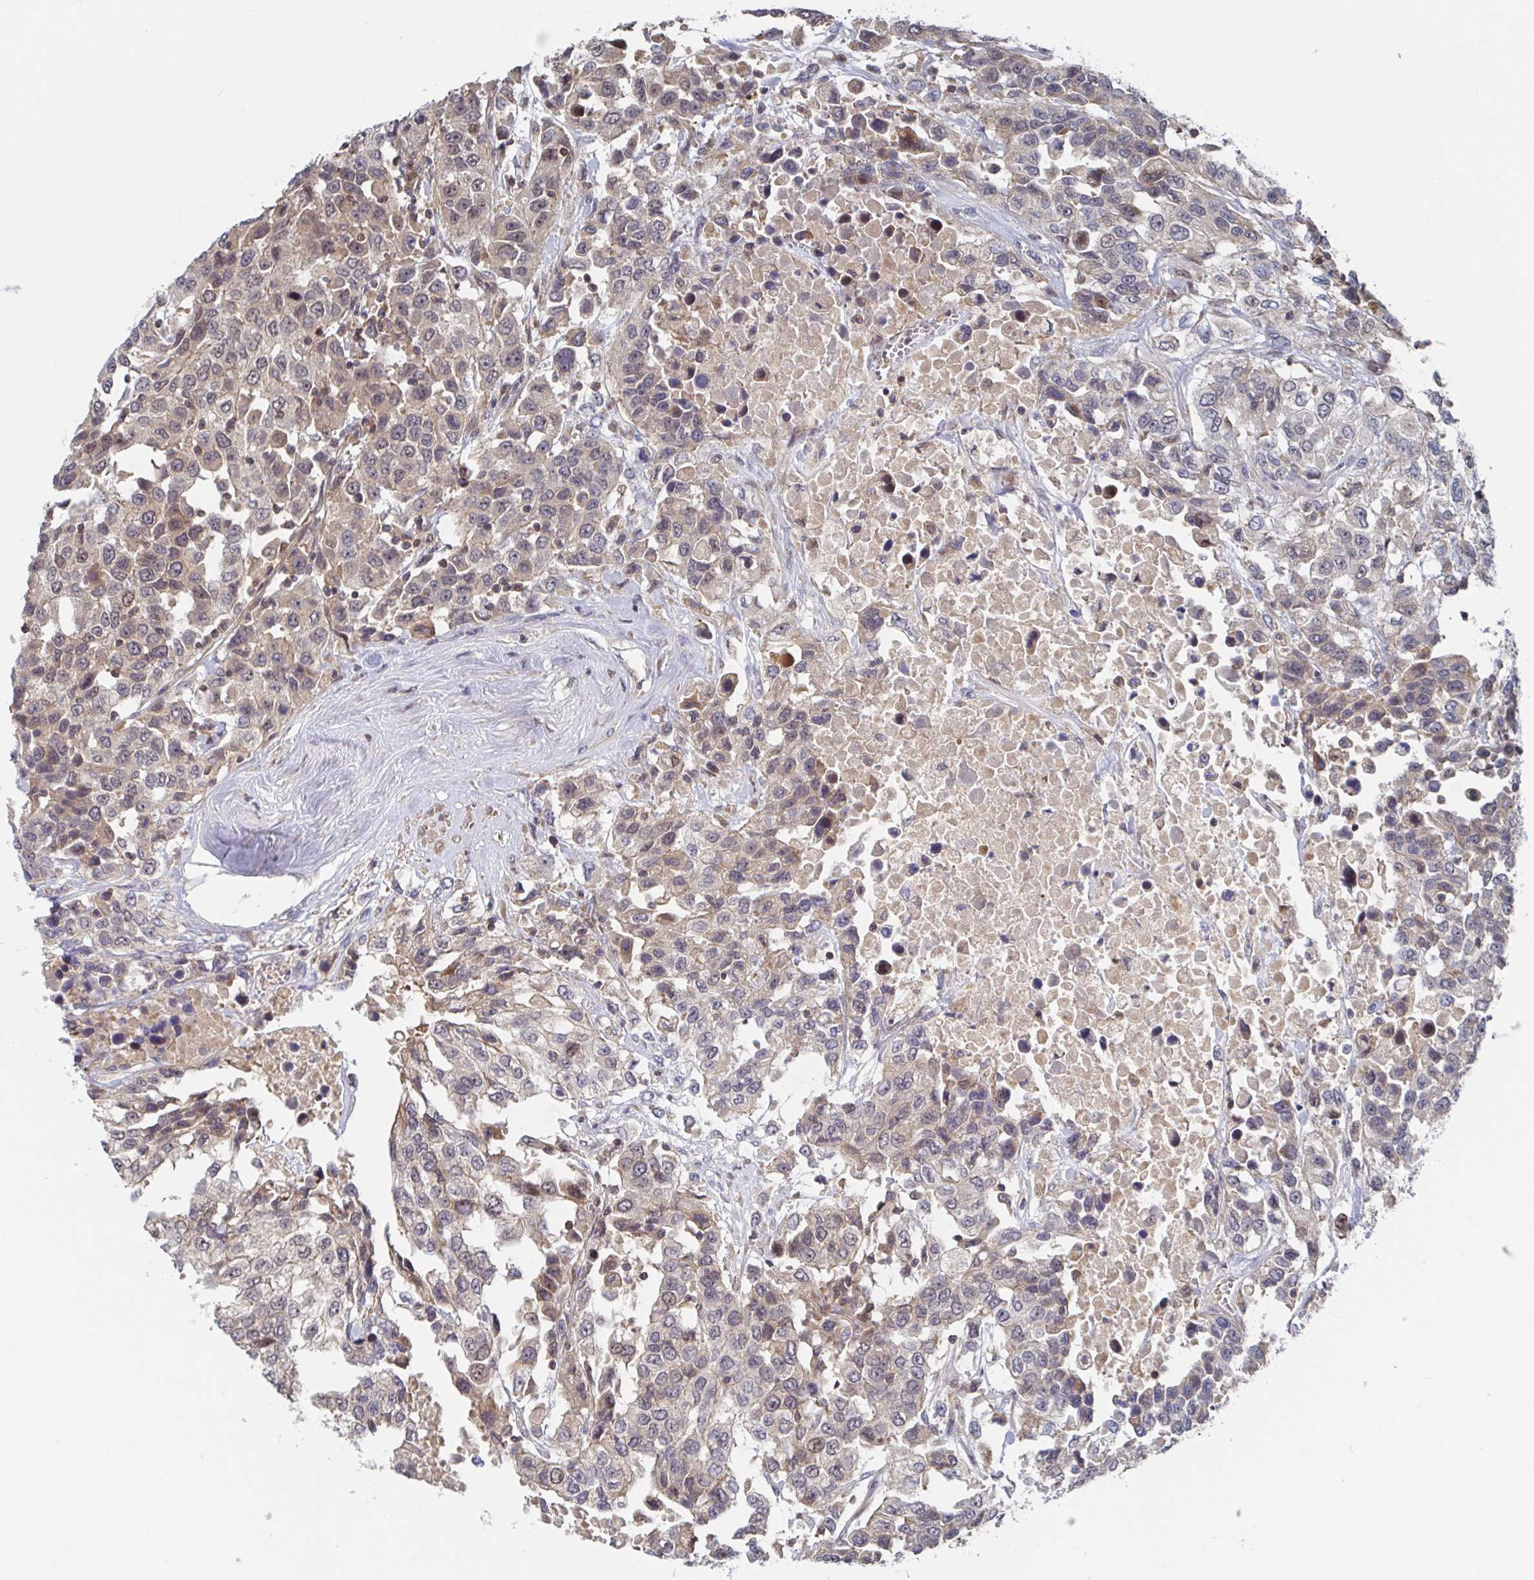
{"staining": {"intensity": "weak", "quantity": "25%-75%", "location": "cytoplasmic/membranous,nuclear"}, "tissue": "urothelial cancer", "cell_type": "Tumor cells", "image_type": "cancer", "snomed": [{"axis": "morphology", "description": "Urothelial carcinoma, High grade"}, {"axis": "topography", "description": "Urinary bladder"}], "caption": "Immunohistochemical staining of human urothelial carcinoma (high-grade) exhibits low levels of weak cytoplasmic/membranous and nuclear protein expression in about 25%-75% of tumor cells.", "gene": "DHRS12", "patient": {"sex": "female", "age": 80}}